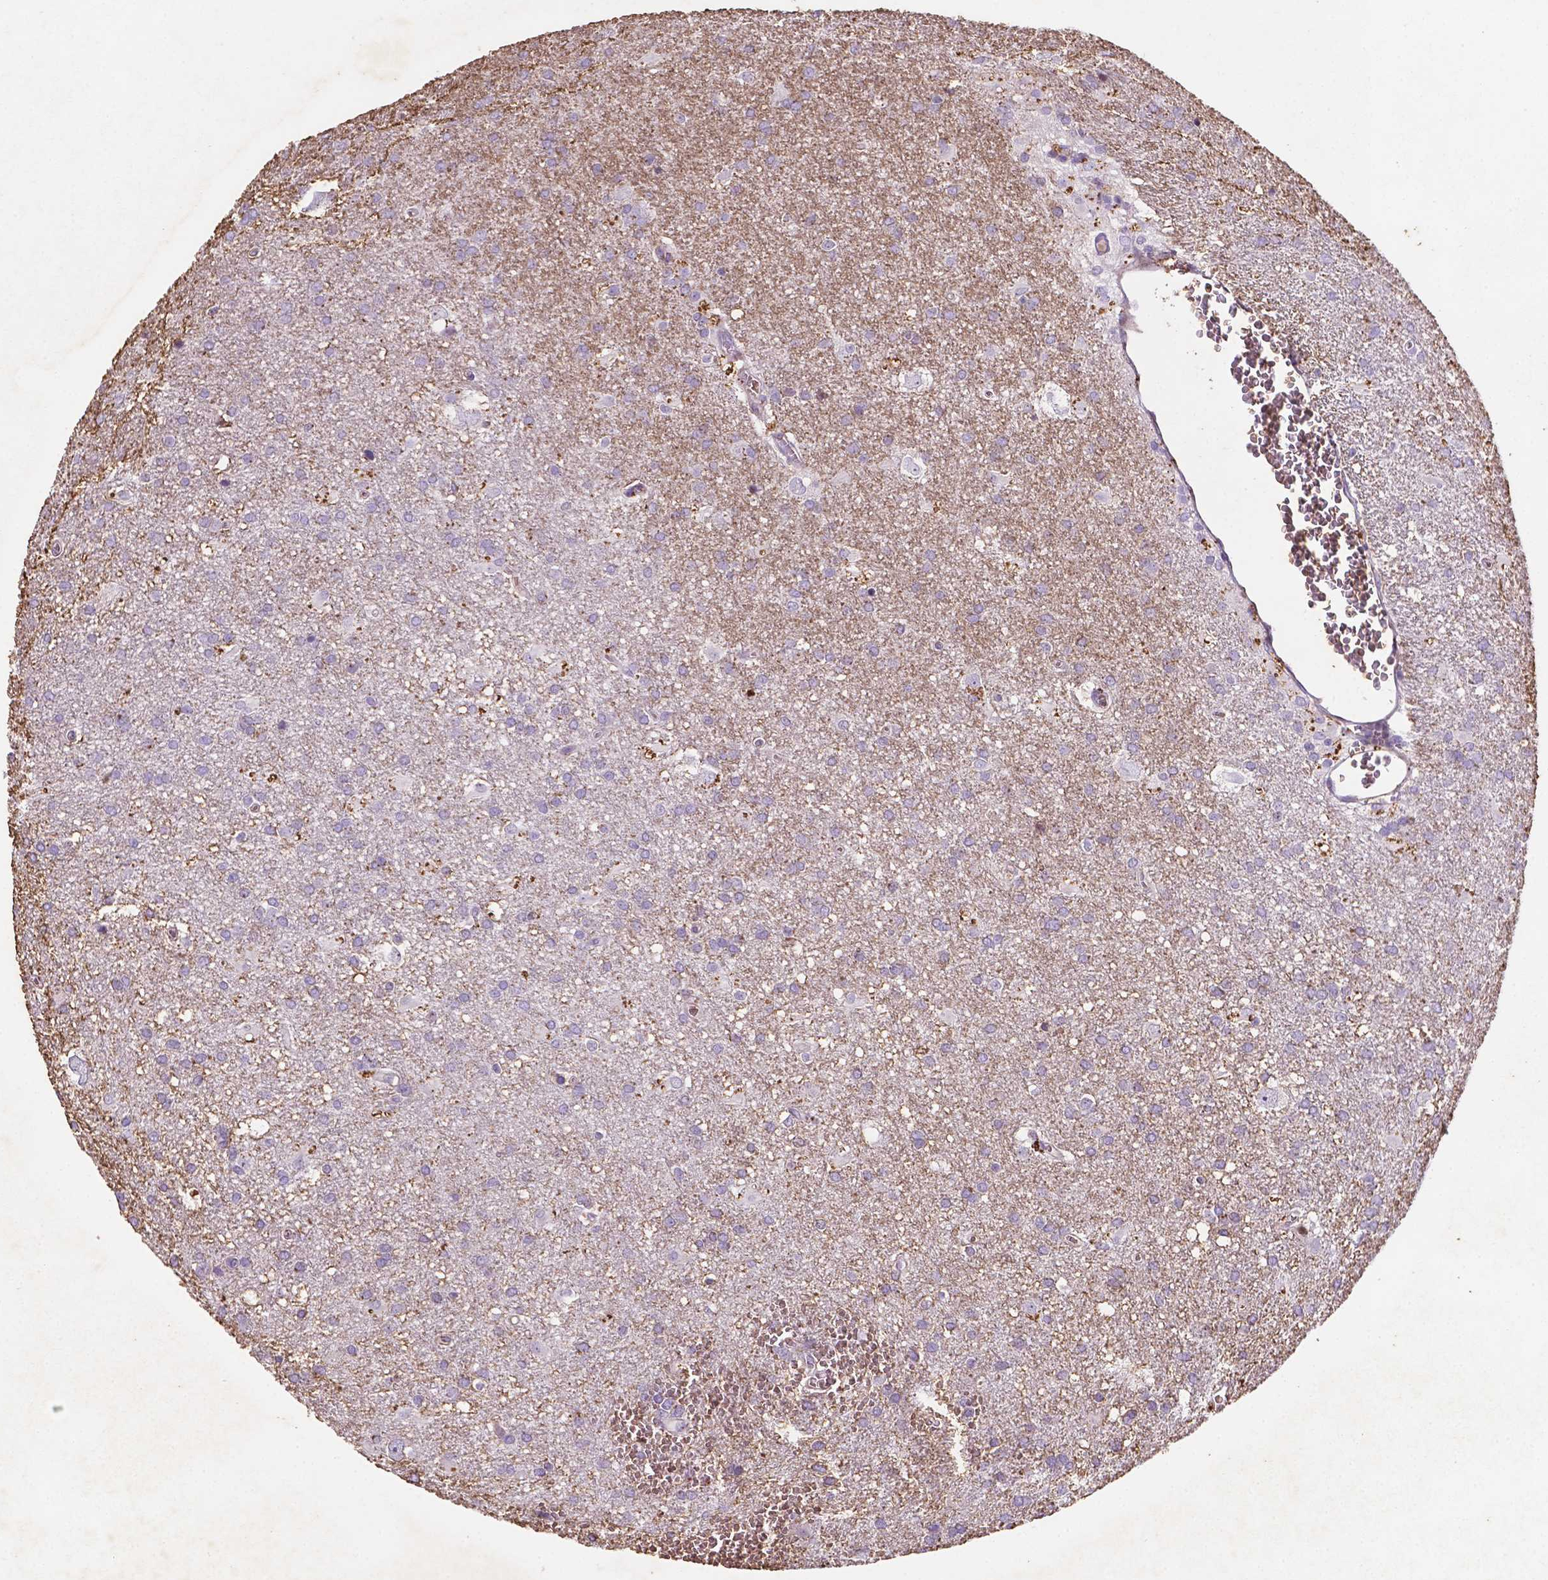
{"staining": {"intensity": "negative", "quantity": "none", "location": "none"}, "tissue": "glioma", "cell_type": "Tumor cells", "image_type": "cancer", "snomed": [{"axis": "morphology", "description": "Glioma, malignant, Low grade"}, {"axis": "topography", "description": "Brain"}], "caption": "This is an immunohistochemistry (IHC) photomicrograph of human malignant low-grade glioma. There is no positivity in tumor cells.", "gene": "TM4SF20", "patient": {"sex": "male", "age": 66}}